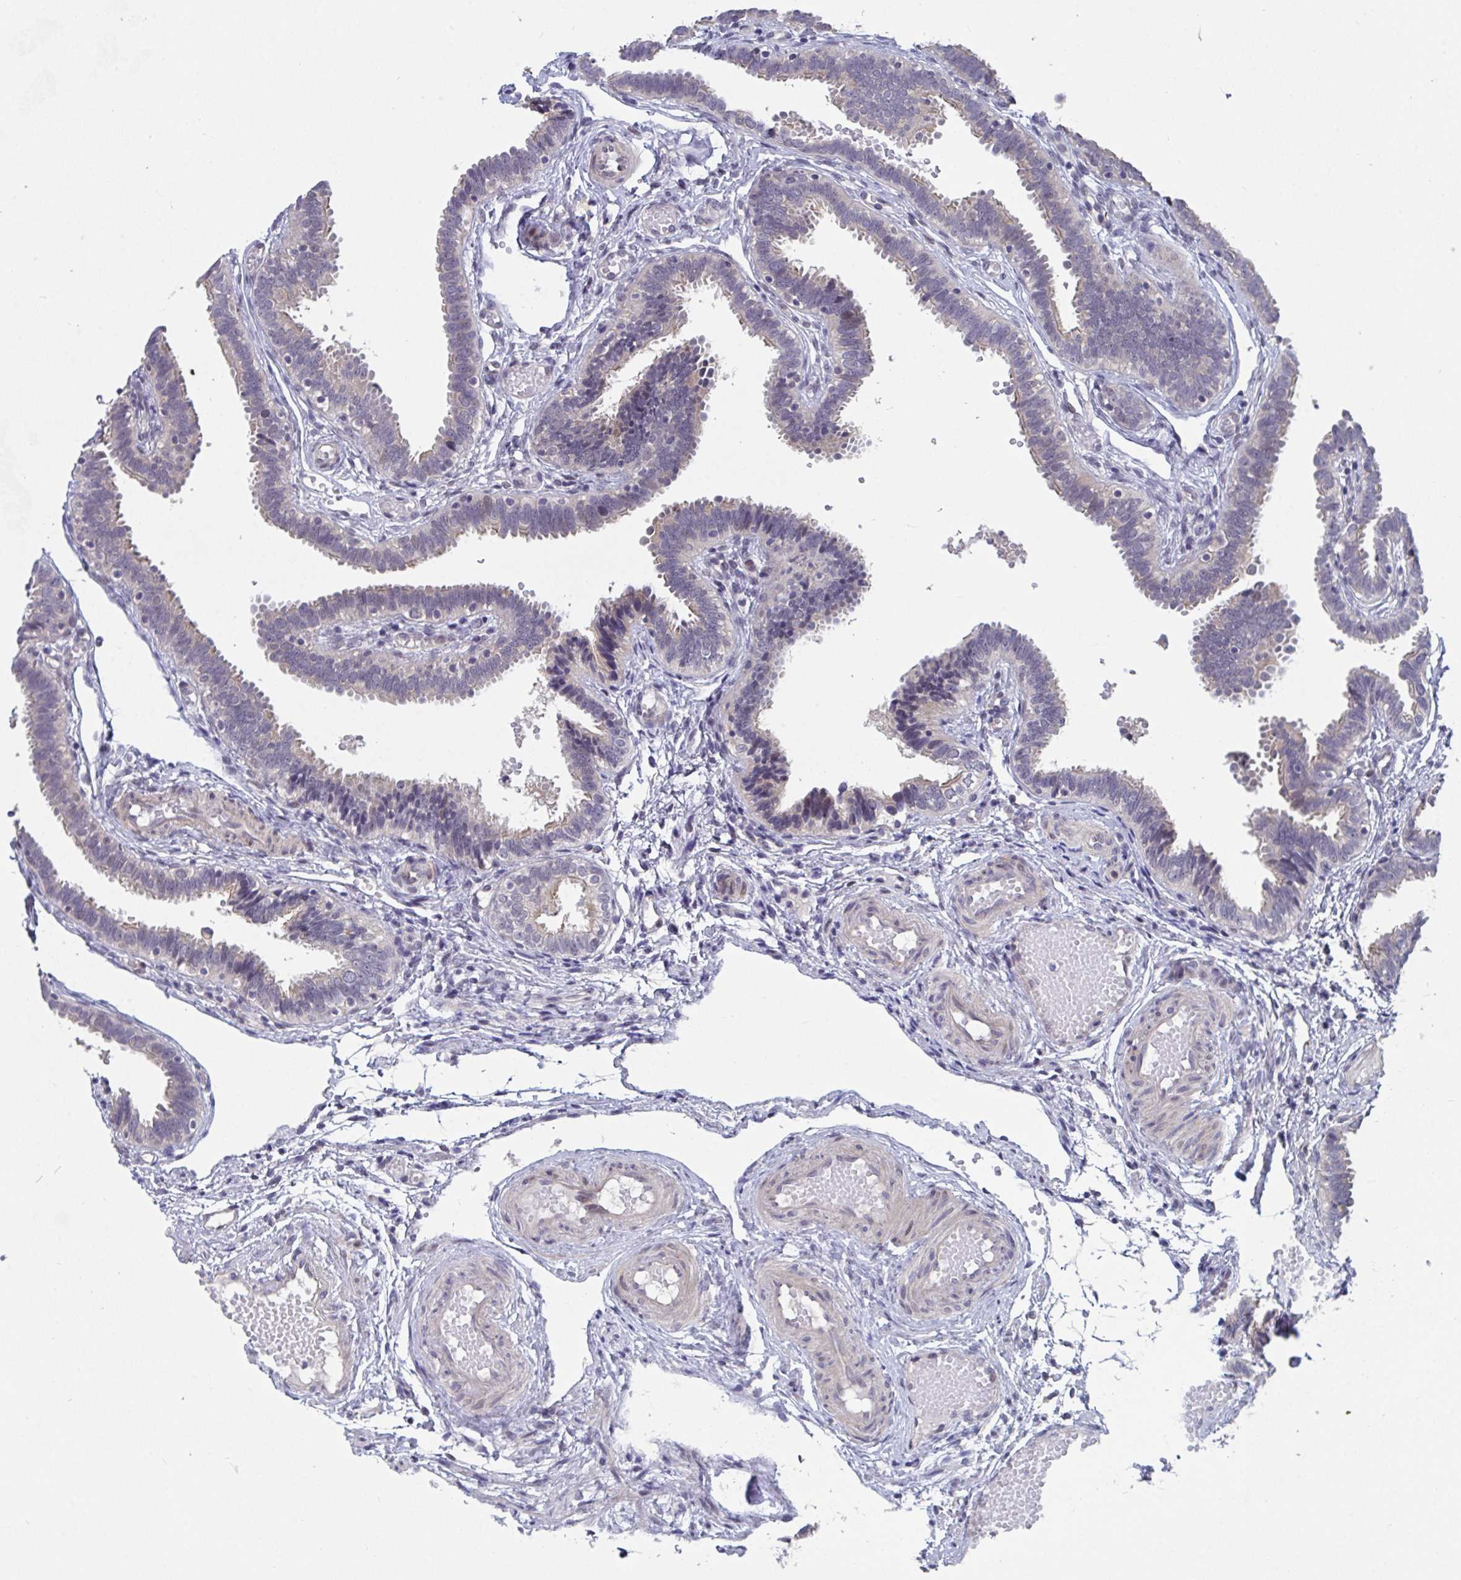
{"staining": {"intensity": "moderate", "quantity": "<25%", "location": "cytoplasmic/membranous"}, "tissue": "fallopian tube", "cell_type": "Glandular cells", "image_type": "normal", "snomed": [{"axis": "morphology", "description": "Normal tissue, NOS"}, {"axis": "topography", "description": "Fallopian tube"}], "caption": "Immunohistochemical staining of benign fallopian tube exhibits low levels of moderate cytoplasmic/membranous staining in approximately <25% of glandular cells.", "gene": "FAM156A", "patient": {"sex": "female", "age": 37}}